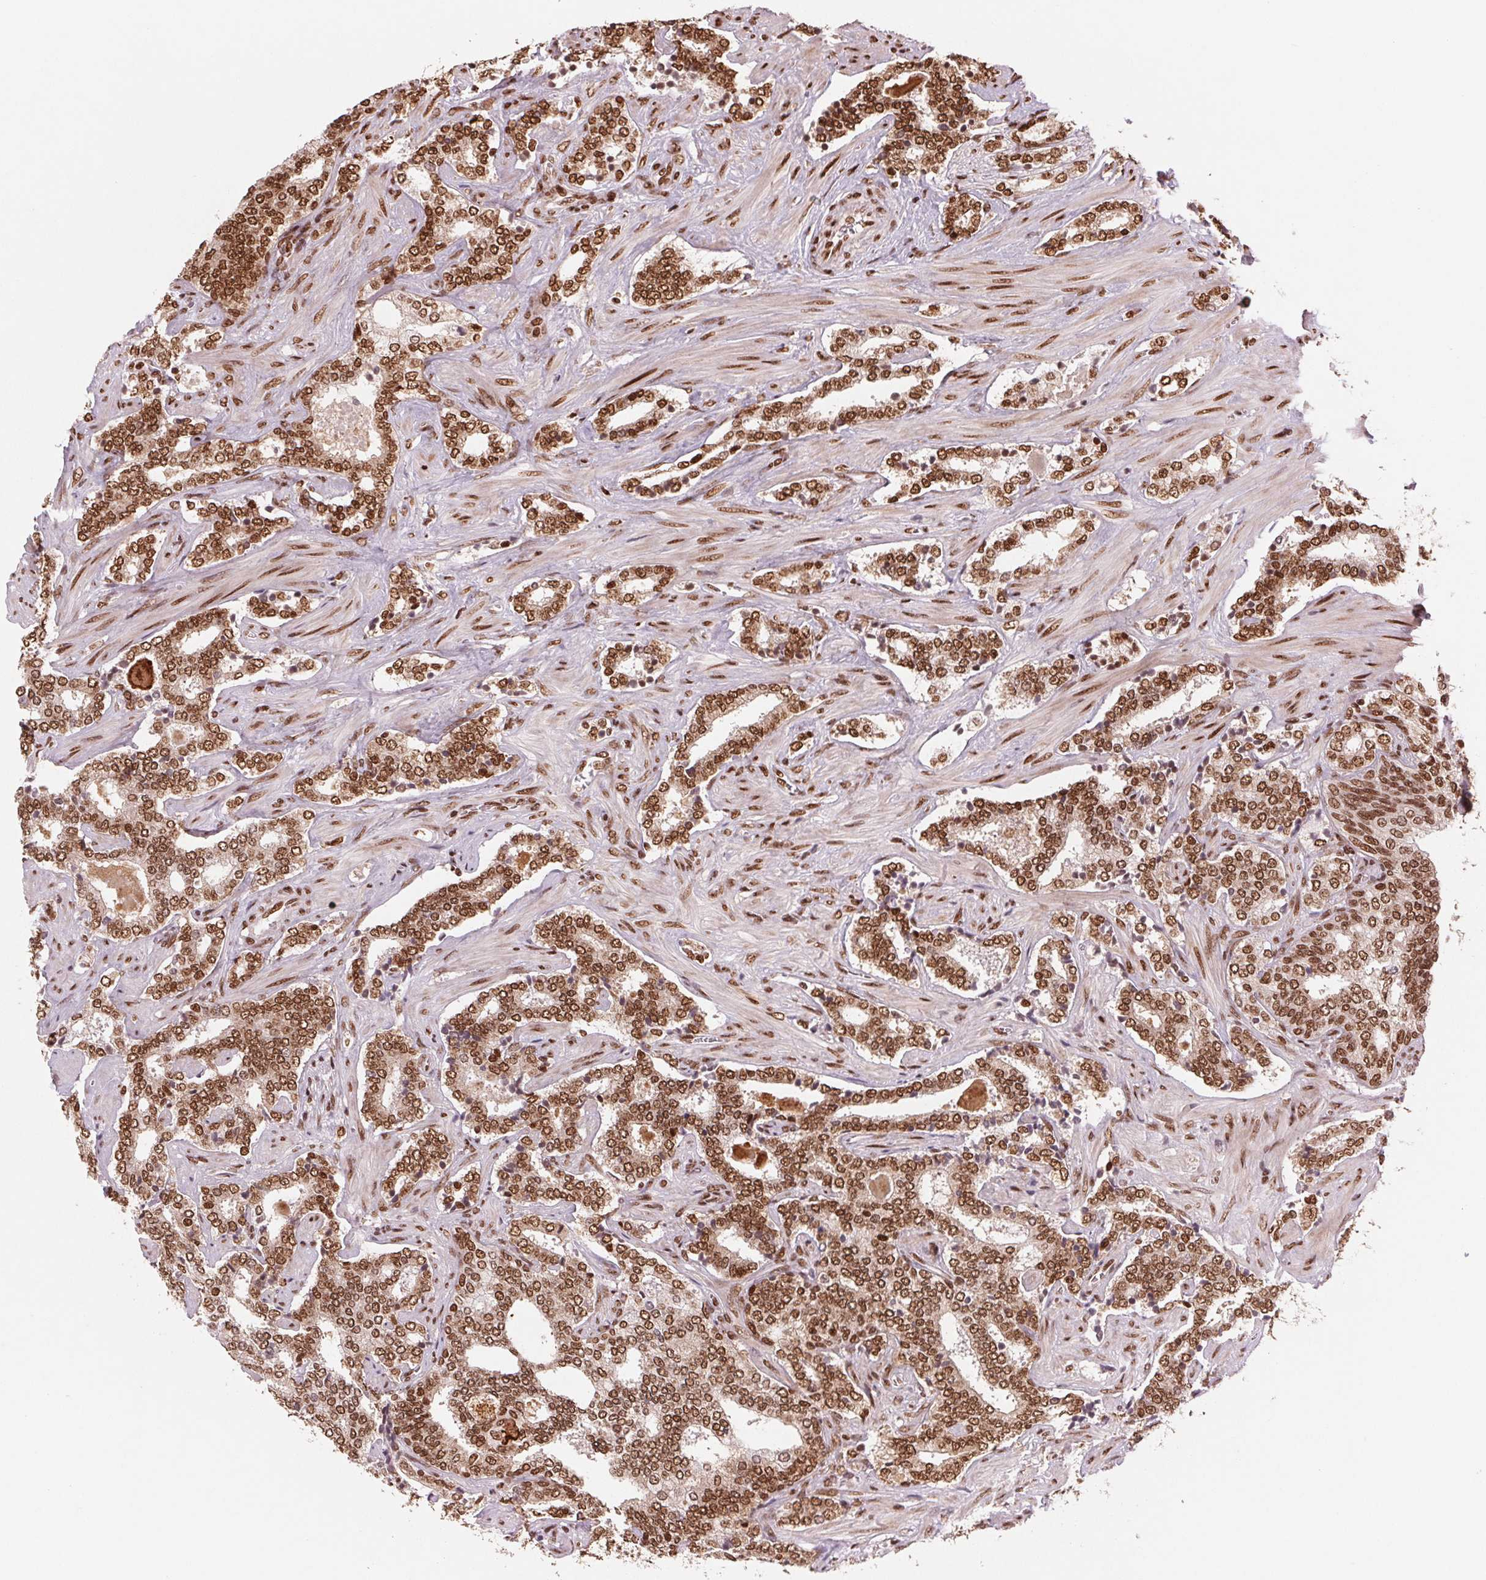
{"staining": {"intensity": "strong", "quantity": ">75%", "location": "nuclear"}, "tissue": "prostate cancer", "cell_type": "Tumor cells", "image_type": "cancer", "snomed": [{"axis": "morphology", "description": "Adenocarcinoma, High grade"}, {"axis": "topography", "description": "Prostate"}], "caption": "Brown immunohistochemical staining in prostate high-grade adenocarcinoma displays strong nuclear expression in approximately >75% of tumor cells.", "gene": "TTLL9", "patient": {"sex": "male", "age": 60}}